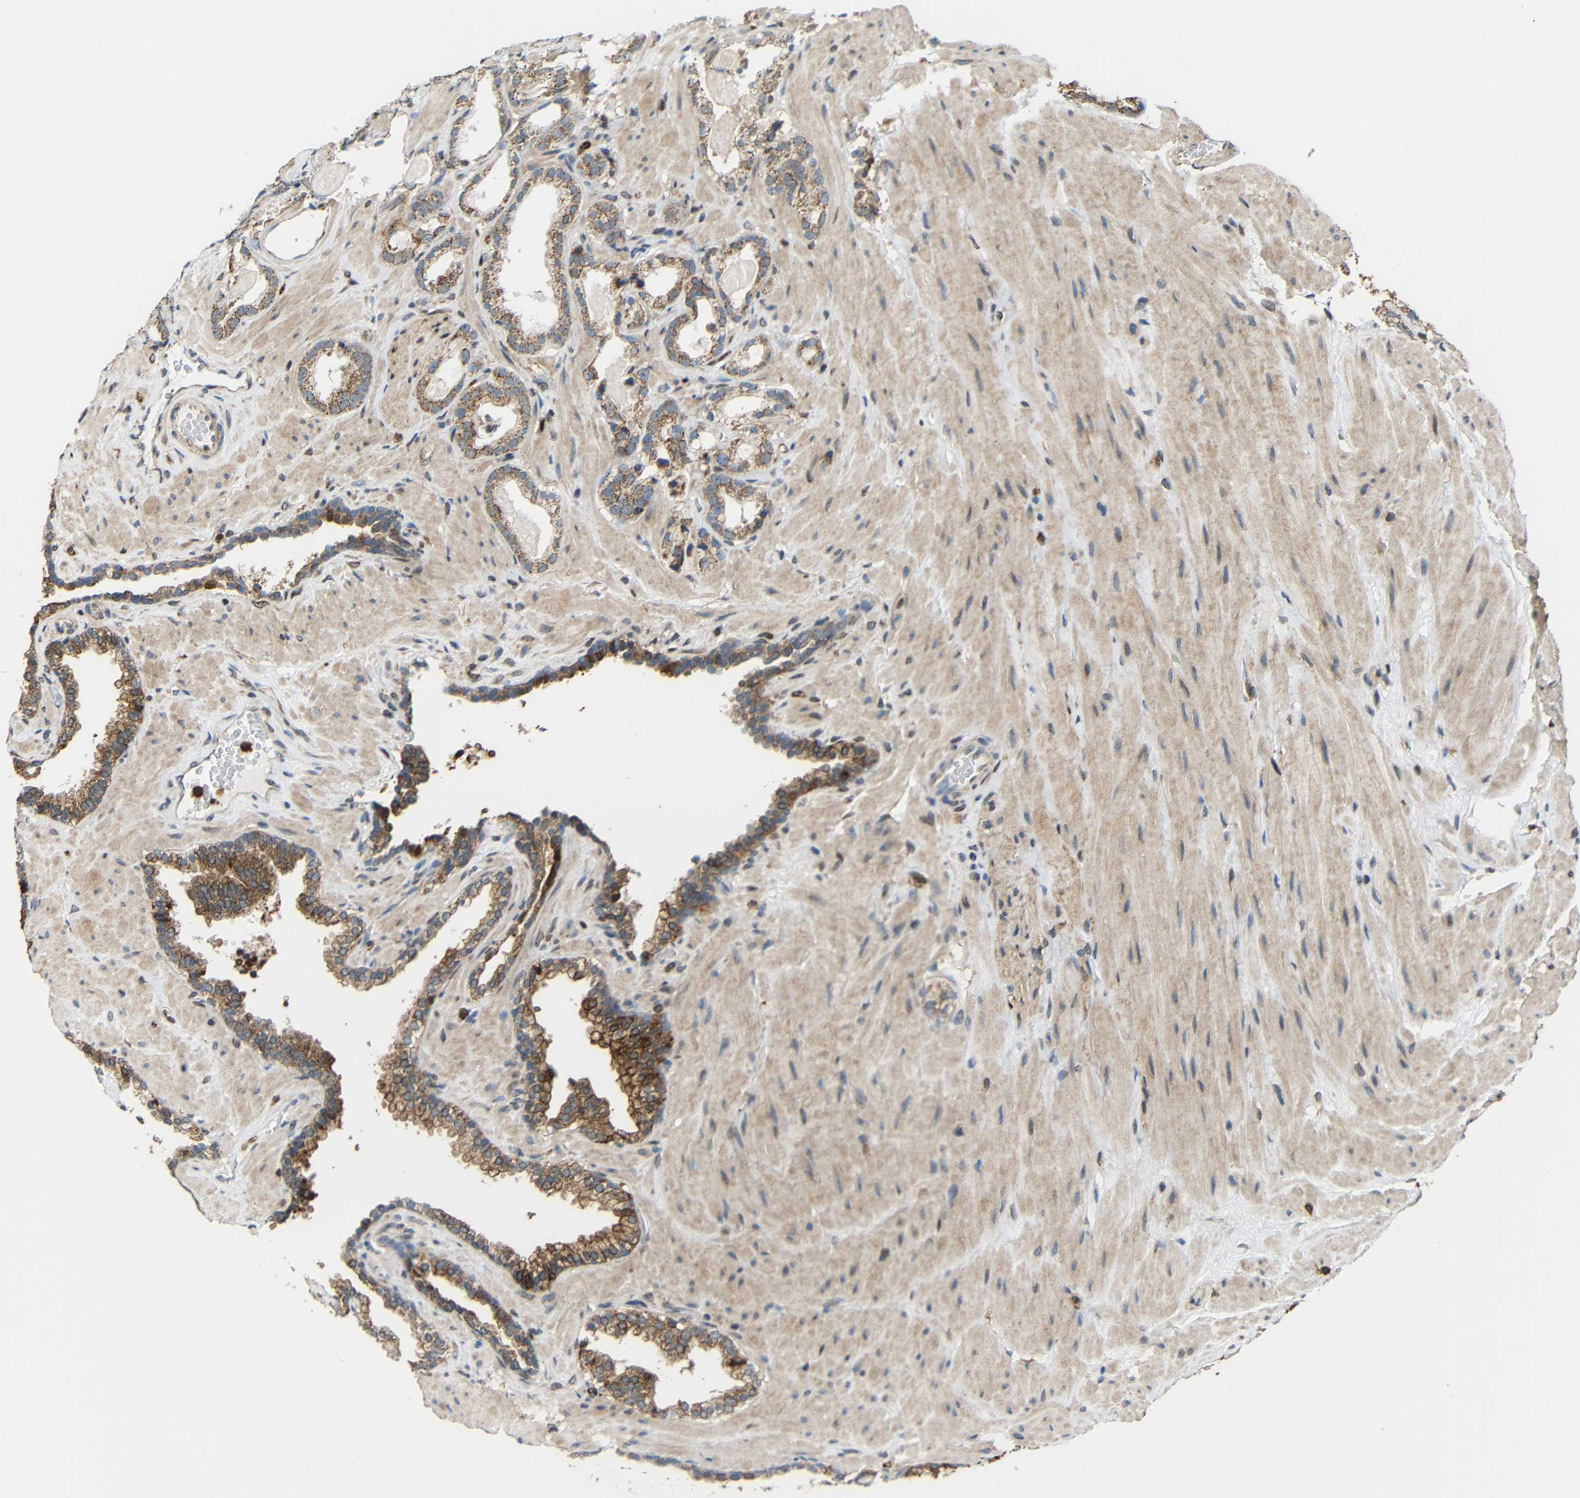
{"staining": {"intensity": "moderate", "quantity": ">75%", "location": "cytoplasmic/membranous"}, "tissue": "prostate cancer", "cell_type": "Tumor cells", "image_type": "cancer", "snomed": [{"axis": "morphology", "description": "Adenocarcinoma, High grade"}, {"axis": "topography", "description": "Prostate"}], "caption": "Human prostate high-grade adenocarcinoma stained with a brown dye displays moderate cytoplasmic/membranous positive expression in about >75% of tumor cells.", "gene": "C1GALT1", "patient": {"sex": "male", "age": 64}}